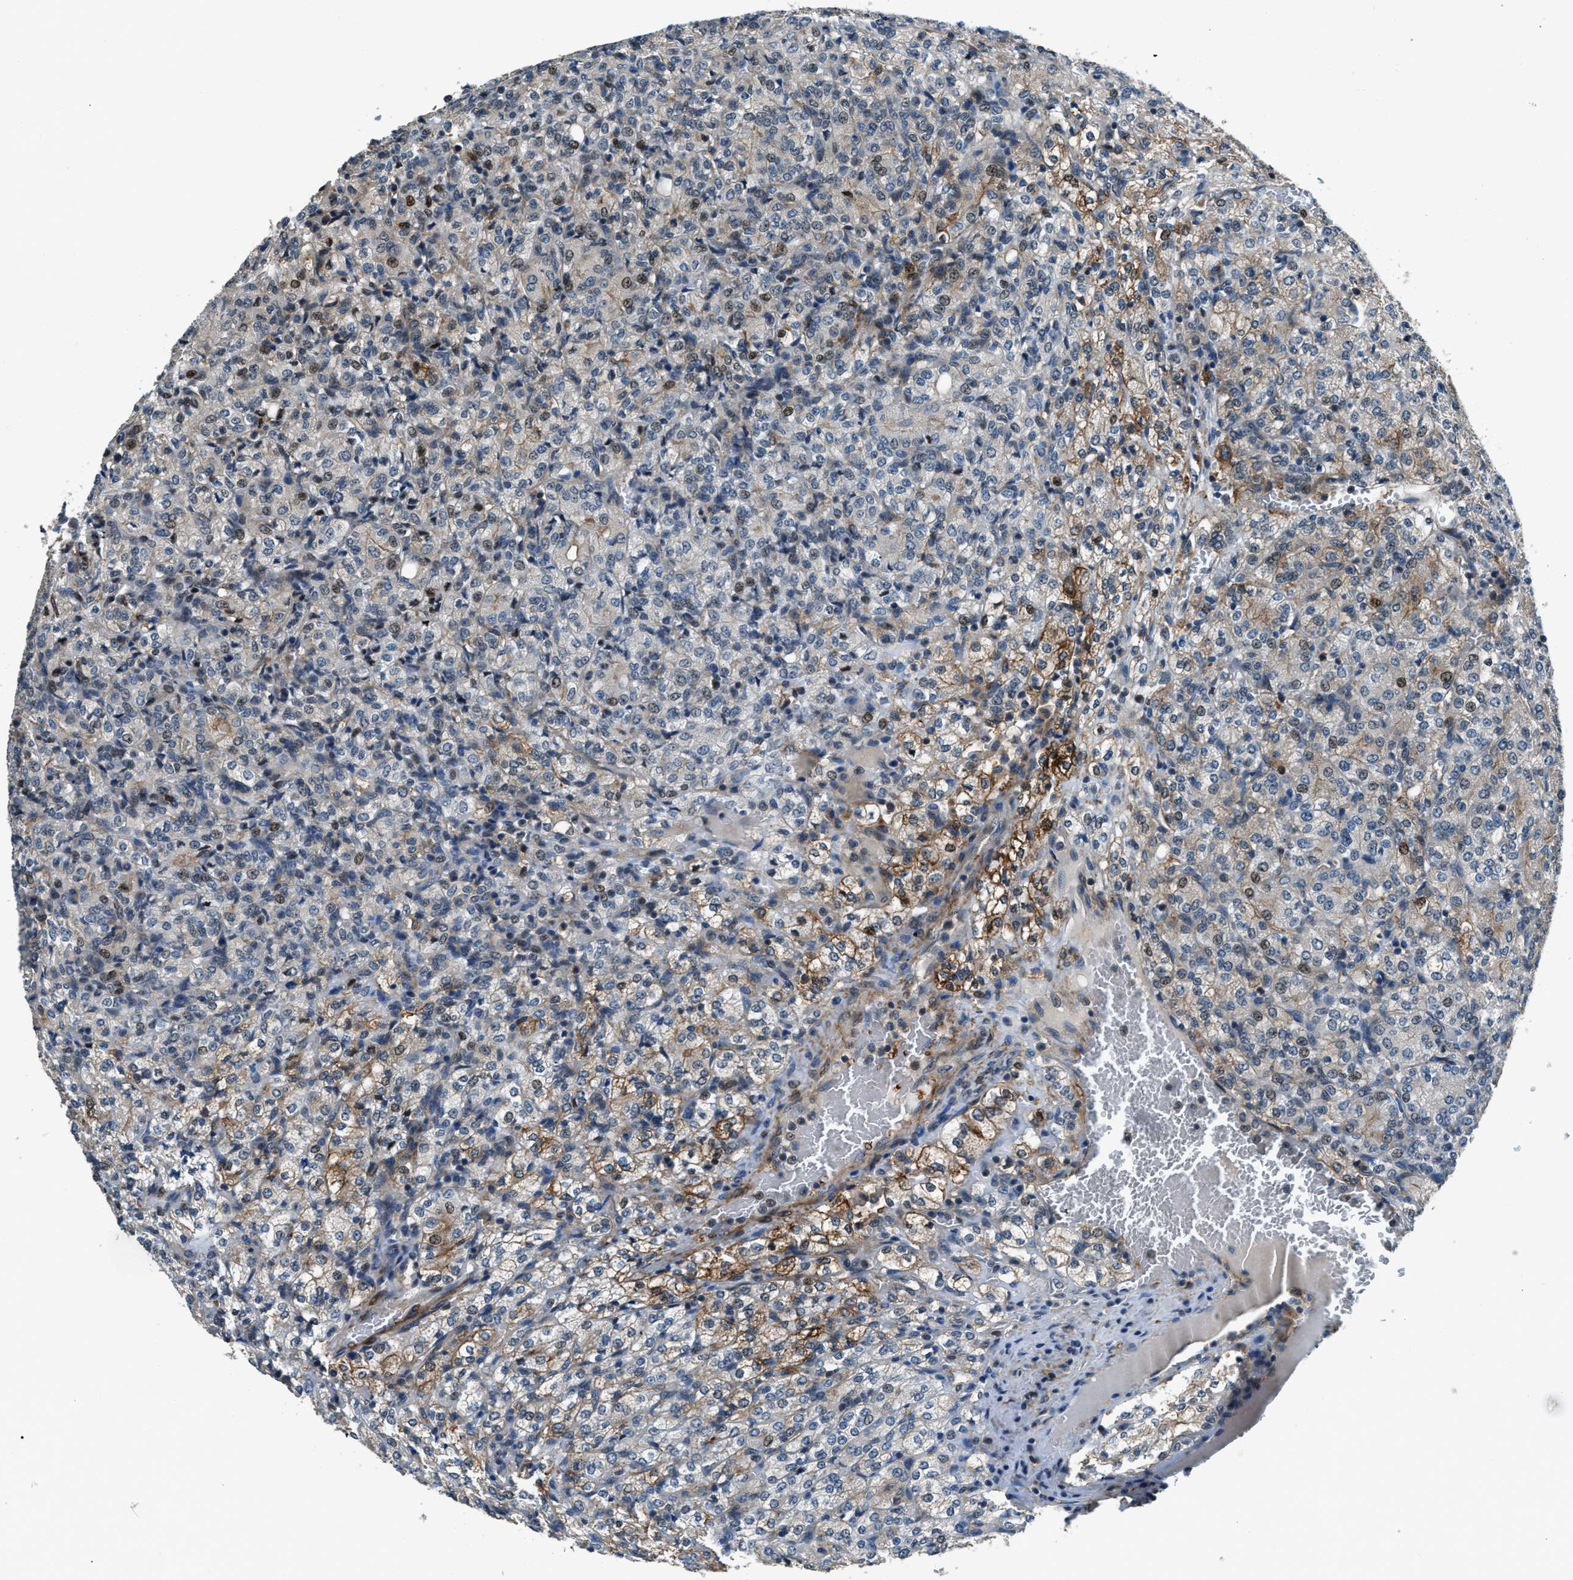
{"staining": {"intensity": "moderate", "quantity": "25%-75%", "location": "cytoplasmic/membranous,nuclear"}, "tissue": "renal cancer", "cell_type": "Tumor cells", "image_type": "cancer", "snomed": [{"axis": "morphology", "description": "Adenocarcinoma, NOS"}, {"axis": "topography", "description": "Kidney"}], "caption": "Immunohistochemistry (IHC) (DAB) staining of renal cancer (adenocarcinoma) reveals moderate cytoplasmic/membranous and nuclear protein expression in about 25%-75% of tumor cells.", "gene": "NUDCD3", "patient": {"sex": "male", "age": 77}}